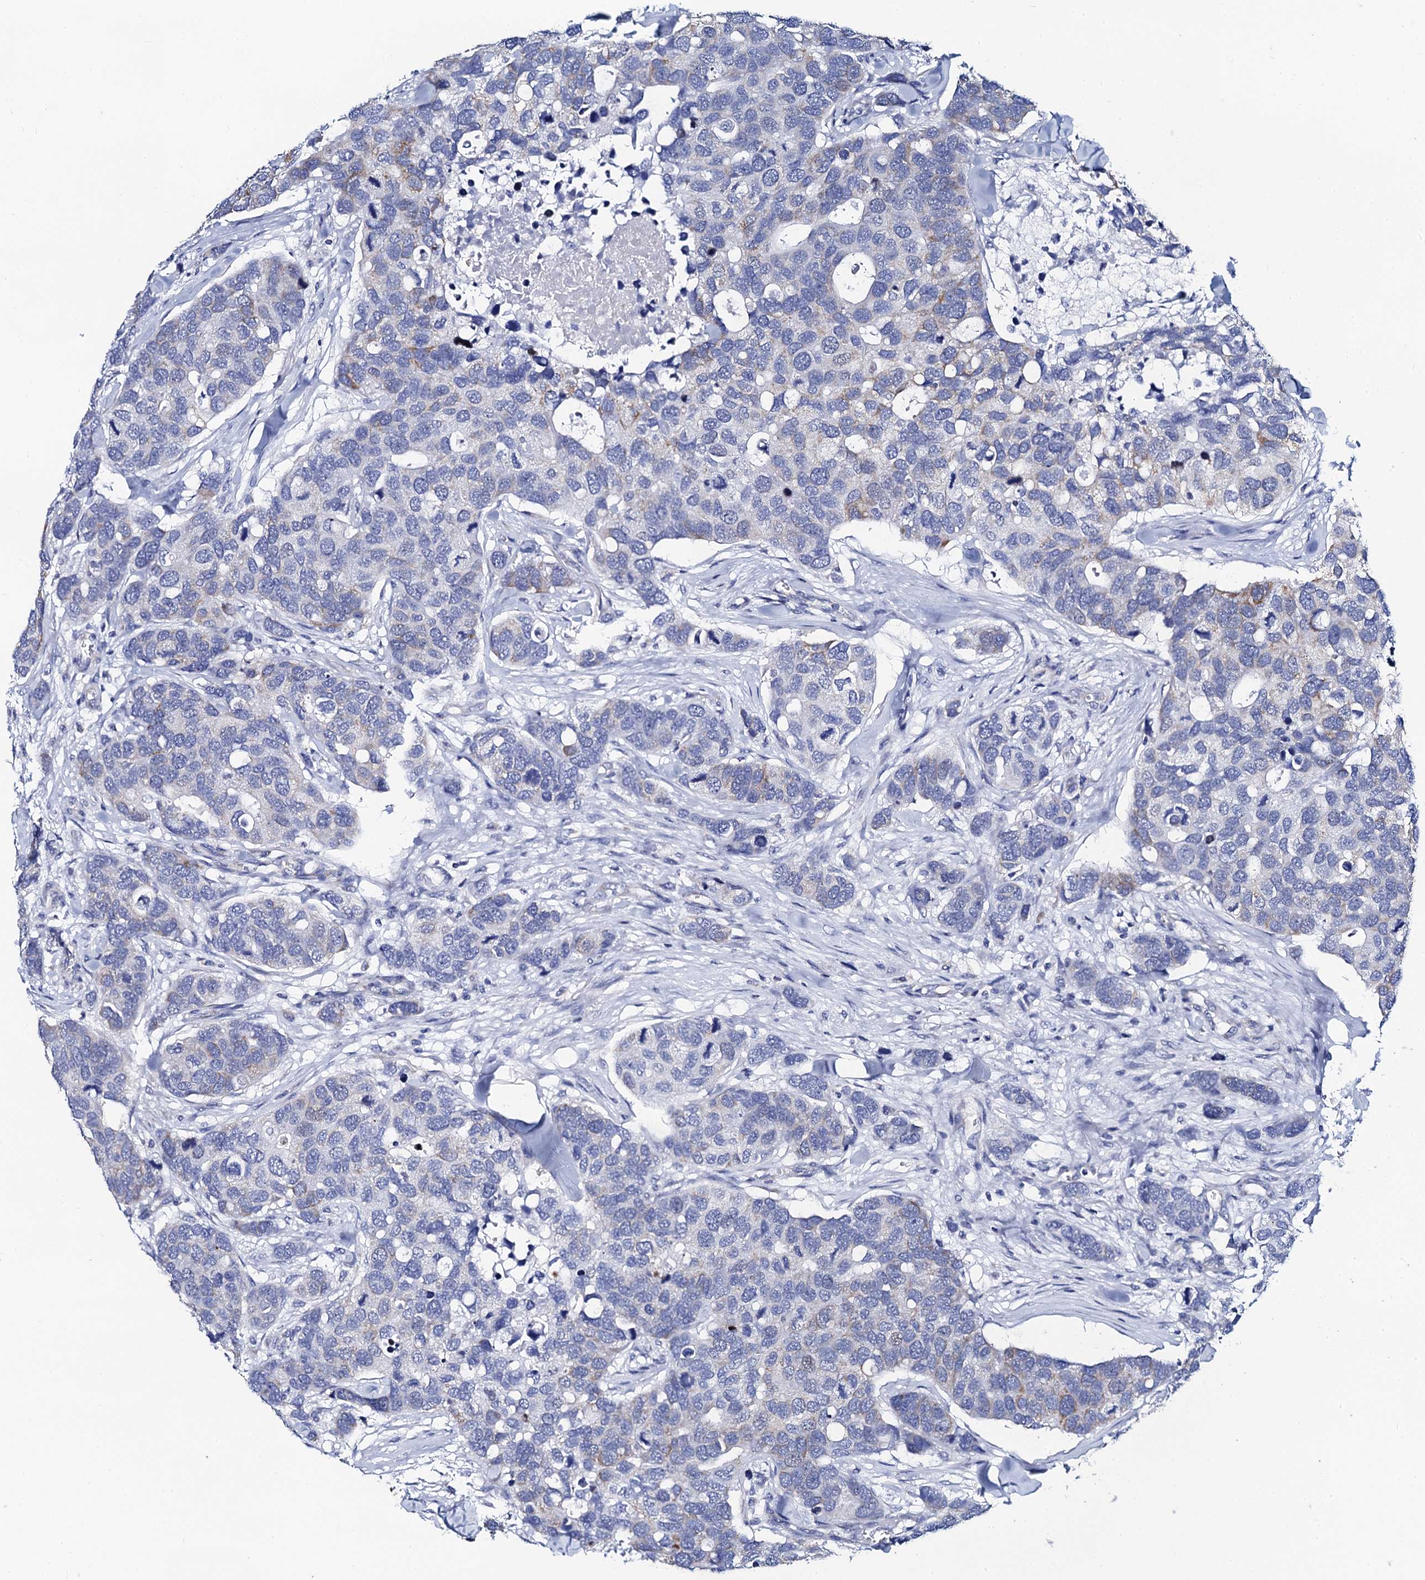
{"staining": {"intensity": "negative", "quantity": "none", "location": "none"}, "tissue": "breast cancer", "cell_type": "Tumor cells", "image_type": "cancer", "snomed": [{"axis": "morphology", "description": "Duct carcinoma"}, {"axis": "topography", "description": "Breast"}], "caption": "This is an immunohistochemistry (IHC) photomicrograph of breast intraductal carcinoma. There is no positivity in tumor cells.", "gene": "ACADSB", "patient": {"sex": "female", "age": 83}}